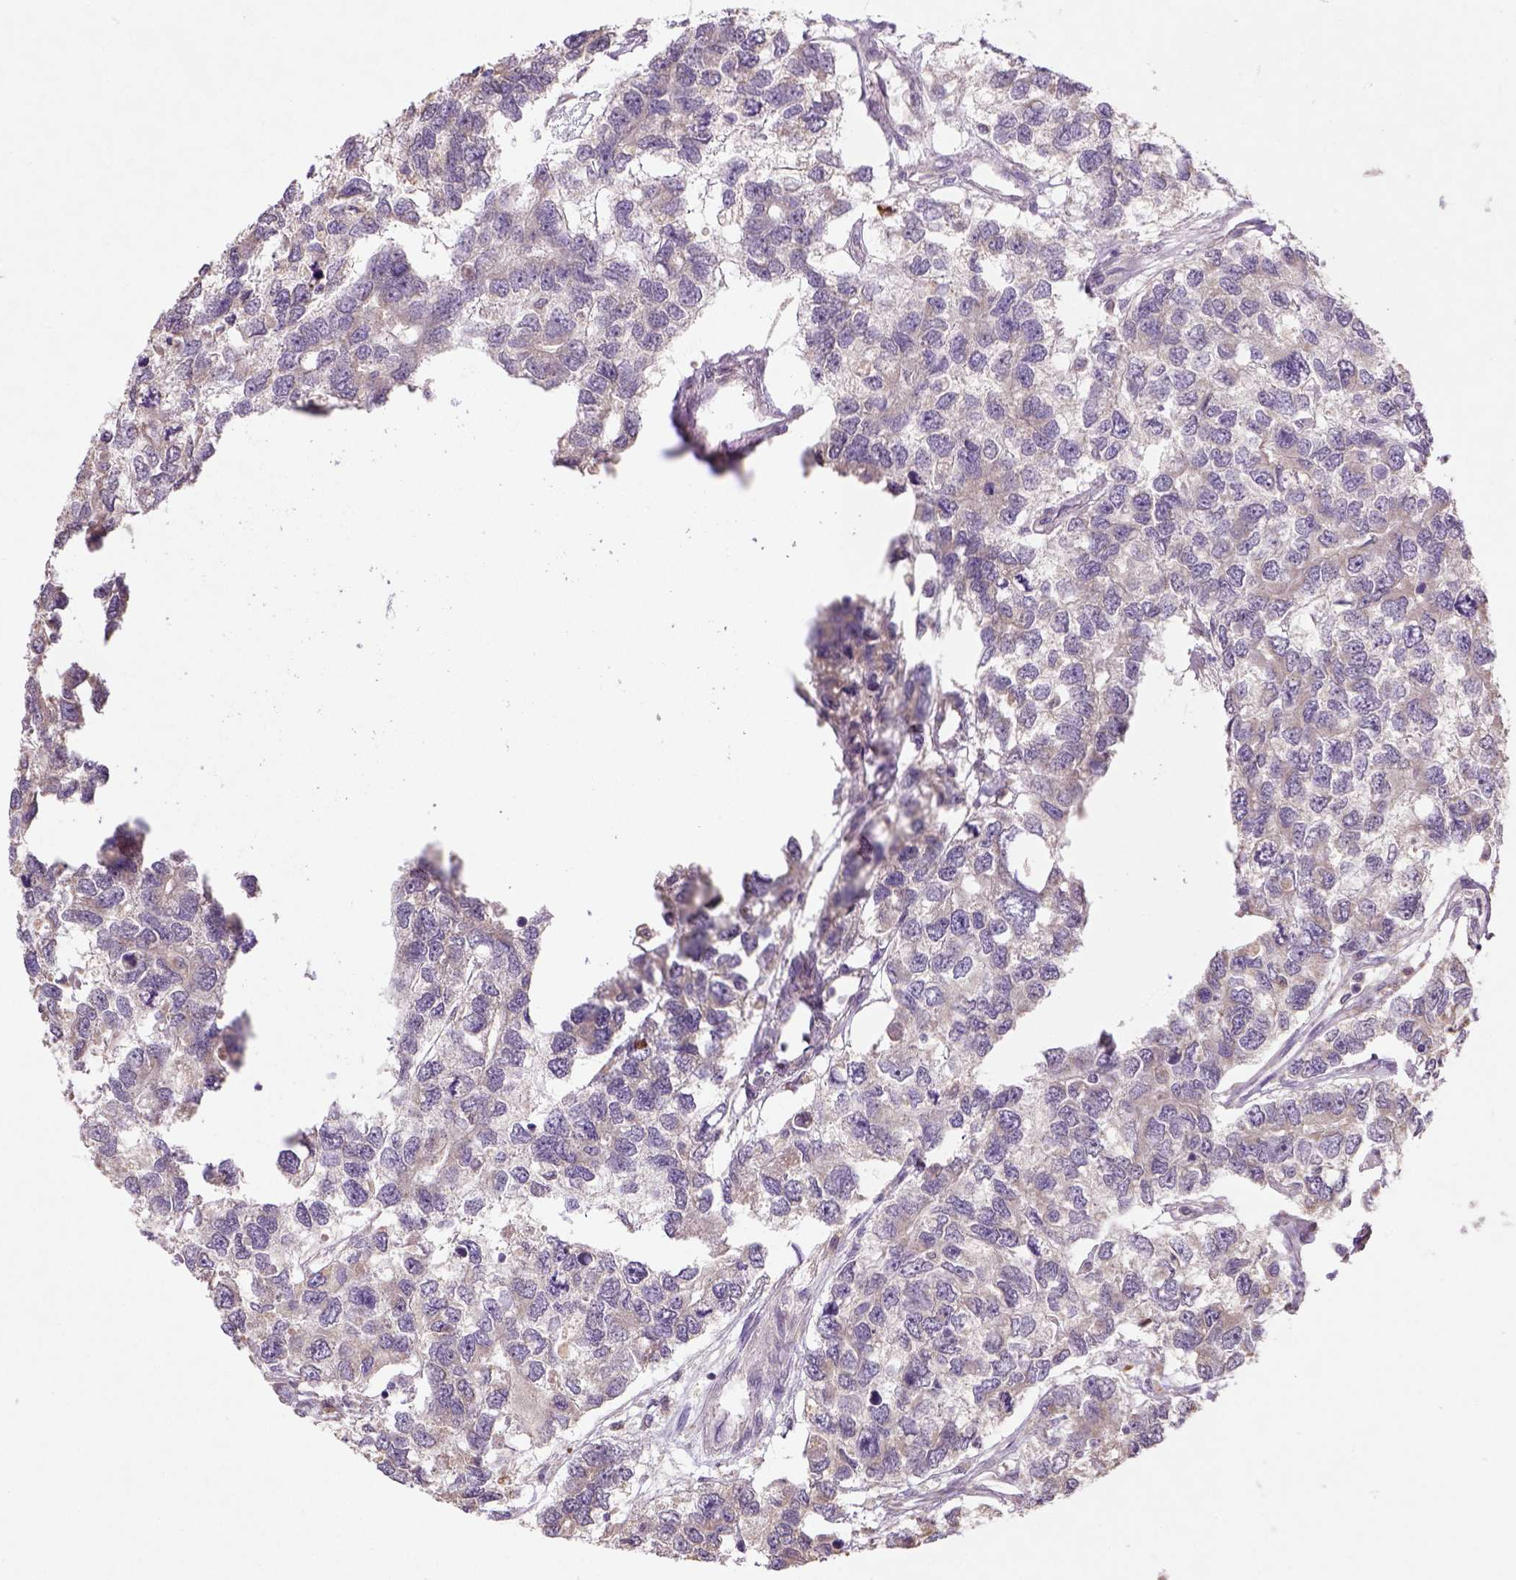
{"staining": {"intensity": "weak", "quantity": "<25%", "location": "cytoplasmic/membranous"}, "tissue": "testis cancer", "cell_type": "Tumor cells", "image_type": "cancer", "snomed": [{"axis": "morphology", "description": "Seminoma, NOS"}, {"axis": "topography", "description": "Testis"}], "caption": "This is an immunohistochemistry micrograph of human testis seminoma. There is no expression in tumor cells.", "gene": "NUDT10", "patient": {"sex": "male", "age": 52}}